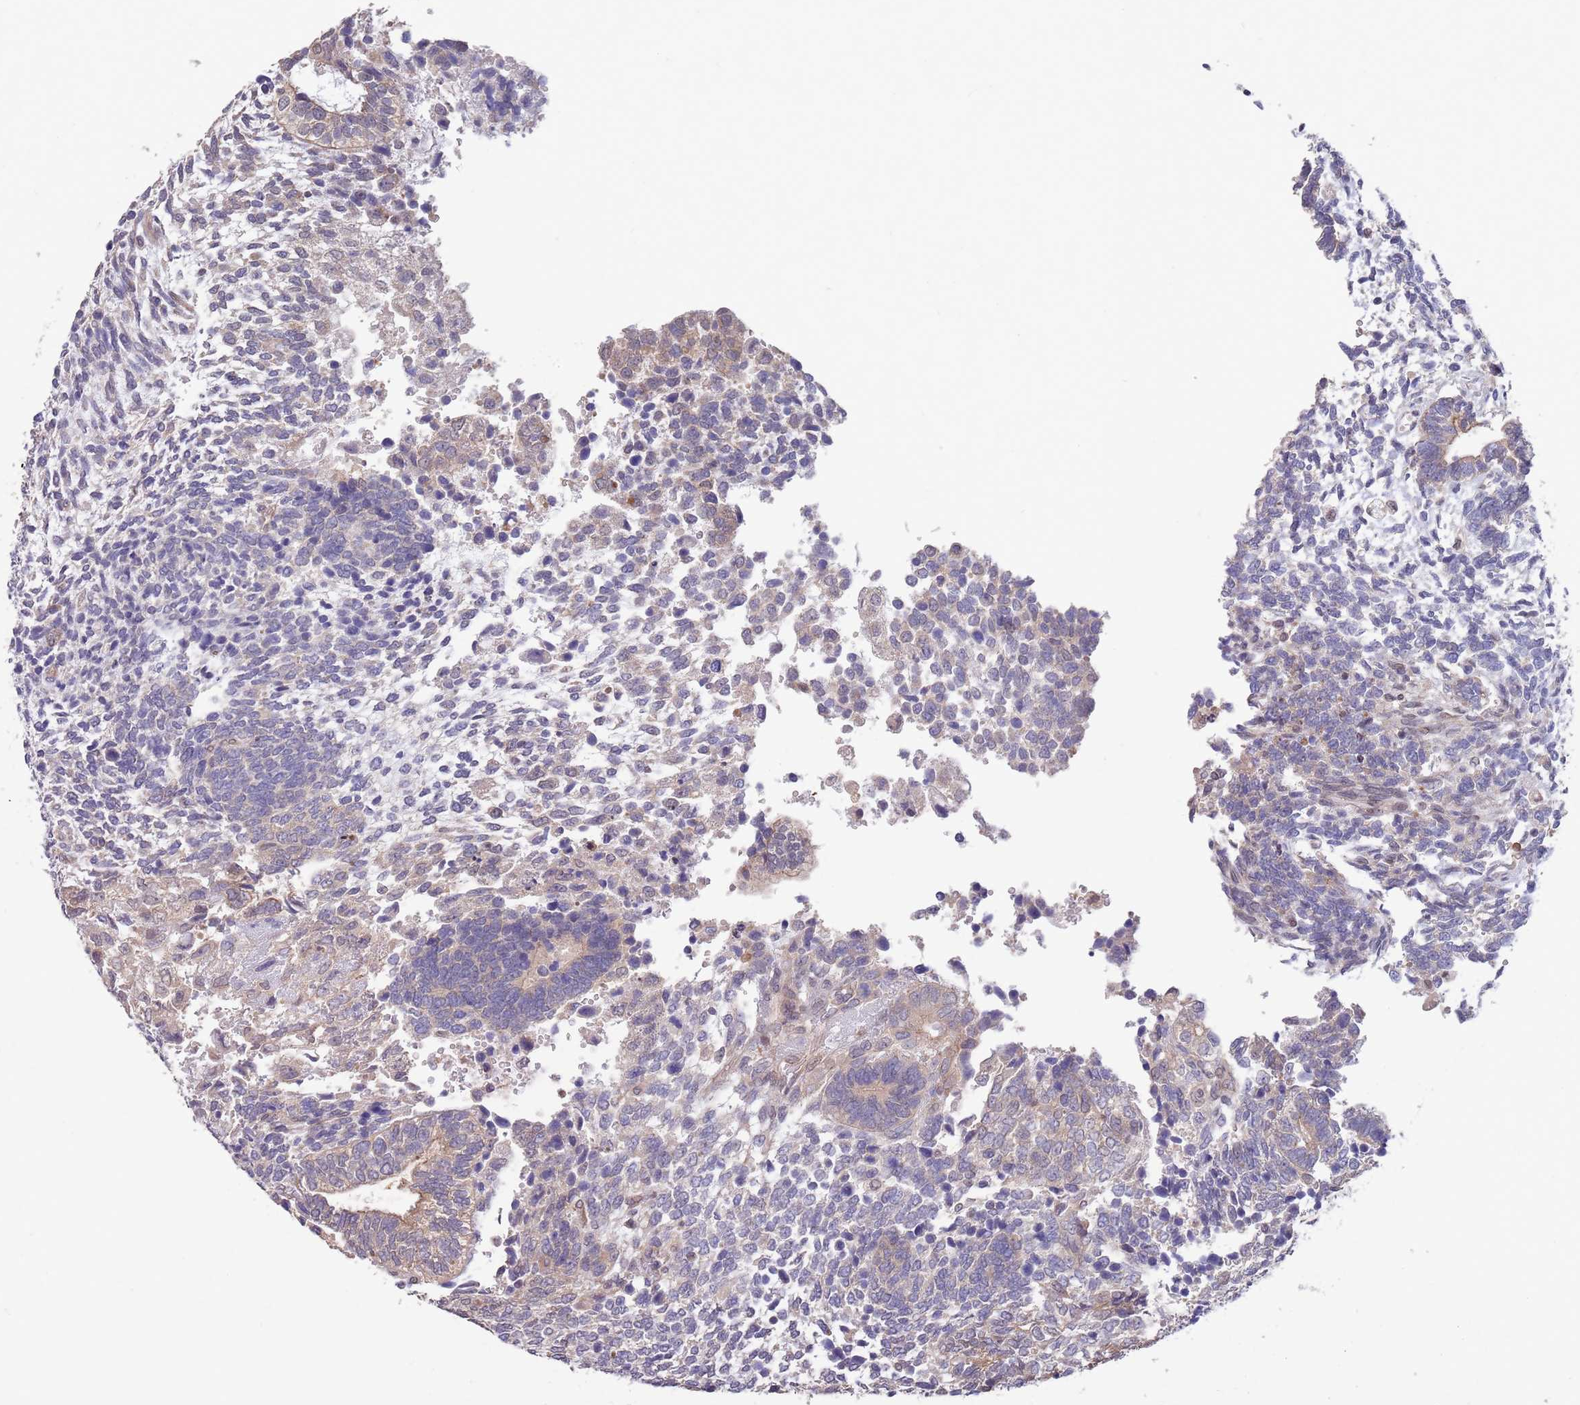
{"staining": {"intensity": "moderate", "quantity": "<25%", "location": "cytoplasmic/membranous"}, "tissue": "testis cancer", "cell_type": "Tumor cells", "image_type": "cancer", "snomed": [{"axis": "morphology", "description": "Carcinoma, Embryonal, NOS"}, {"axis": "topography", "description": "Testis"}], "caption": "Testis cancer (embryonal carcinoma) stained with a protein marker exhibits moderate staining in tumor cells.", "gene": "MARVELD2", "patient": {"sex": "male", "age": 23}}